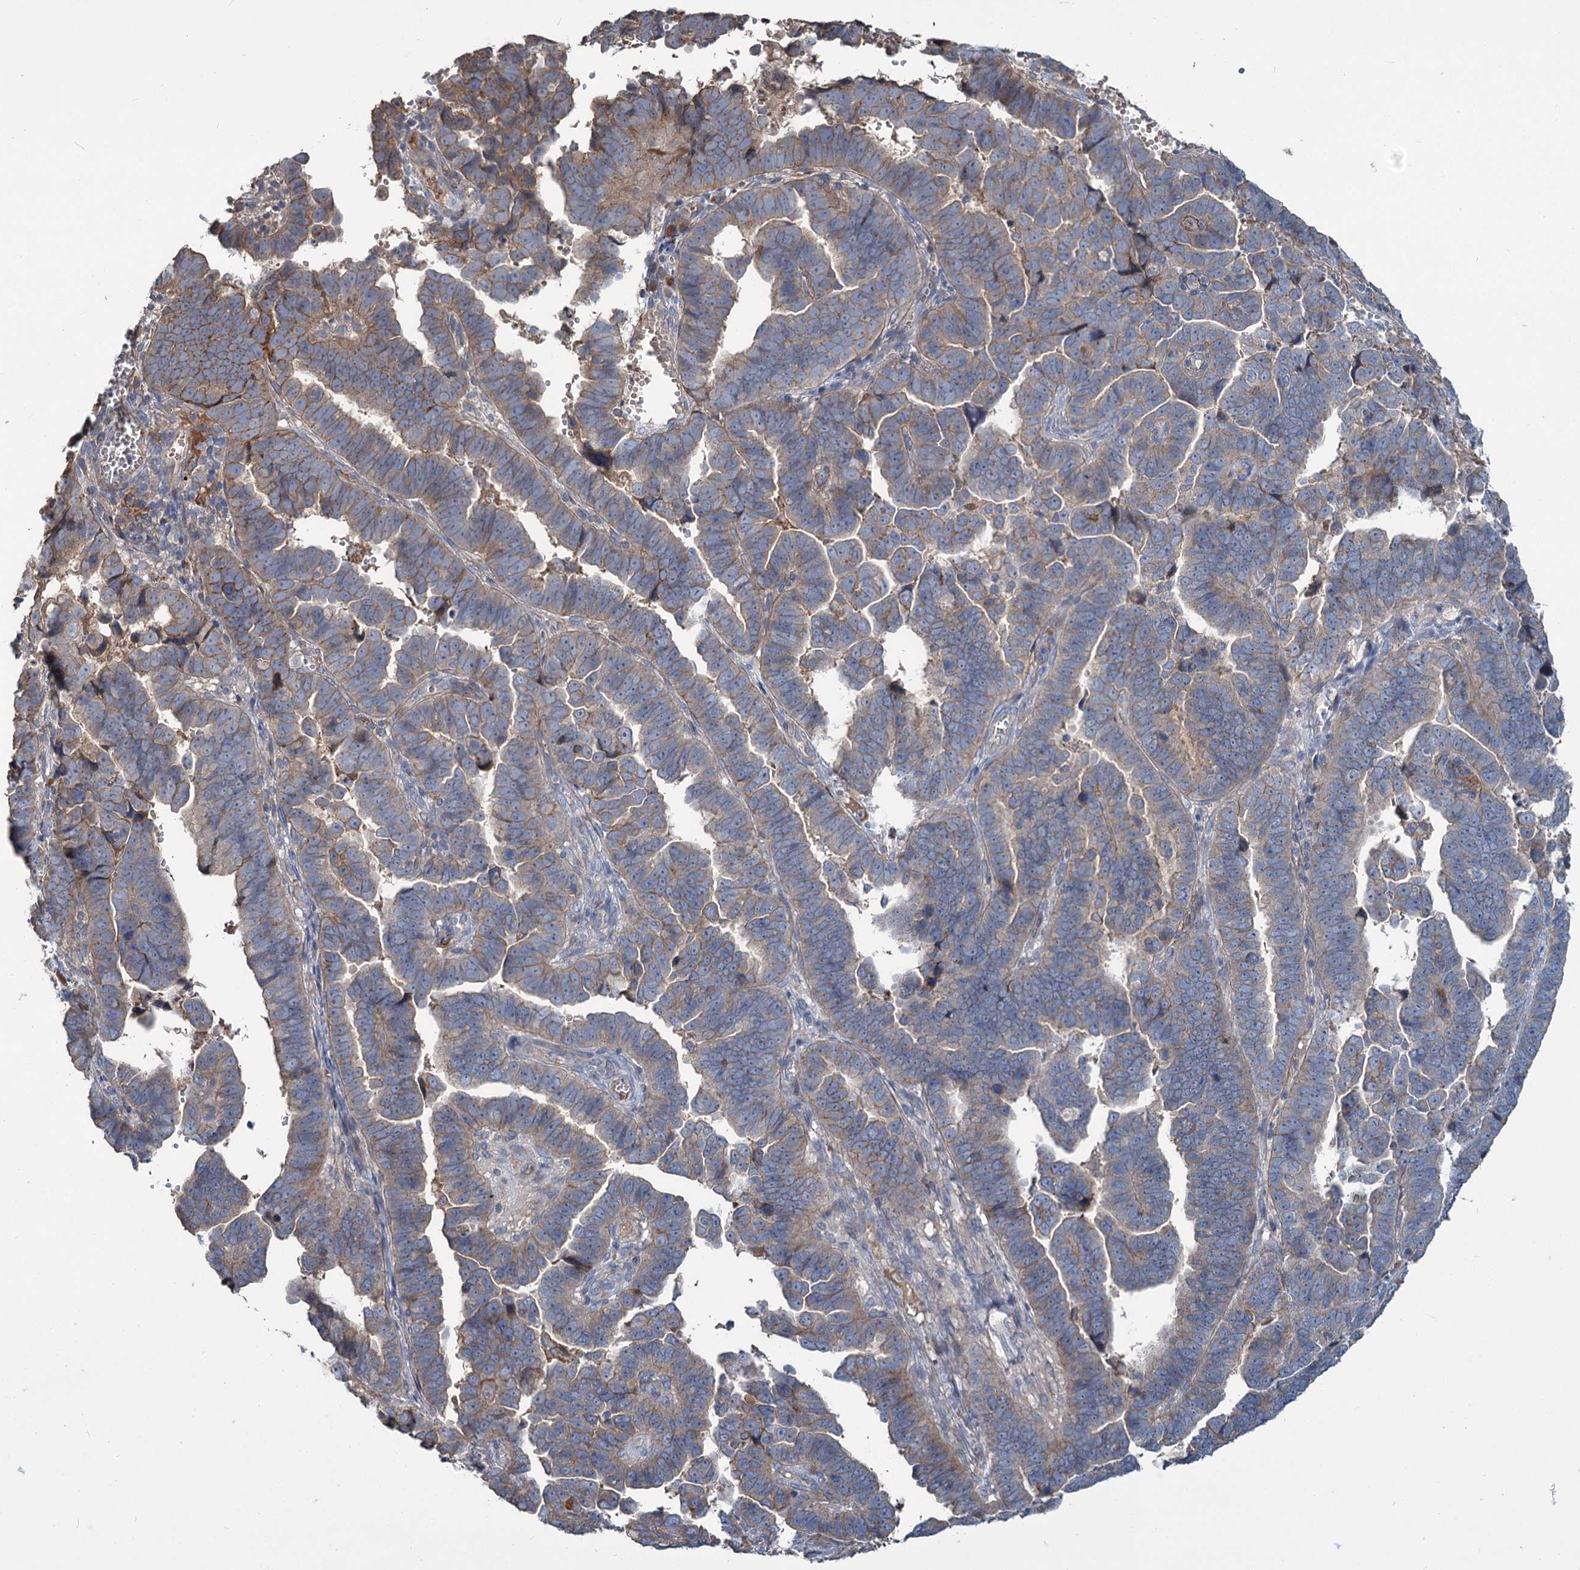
{"staining": {"intensity": "weak", "quantity": "25%-75%", "location": "cytoplasmic/membranous"}, "tissue": "endometrial cancer", "cell_type": "Tumor cells", "image_type": "cancer", "snomed": [{"axis": "morphology", "description": "Adenocarcinoma, NOS"}, {"axis": "topography", "description": "Endometrium"}], "caption": "A brown stain highlights weak cytoplasmic/membranous positivity of a protein in human endometrial cancer (adenocarcinoma) tumor cells.", "gene": "URAD", "patient": {"sex": "female", "age": 75}}